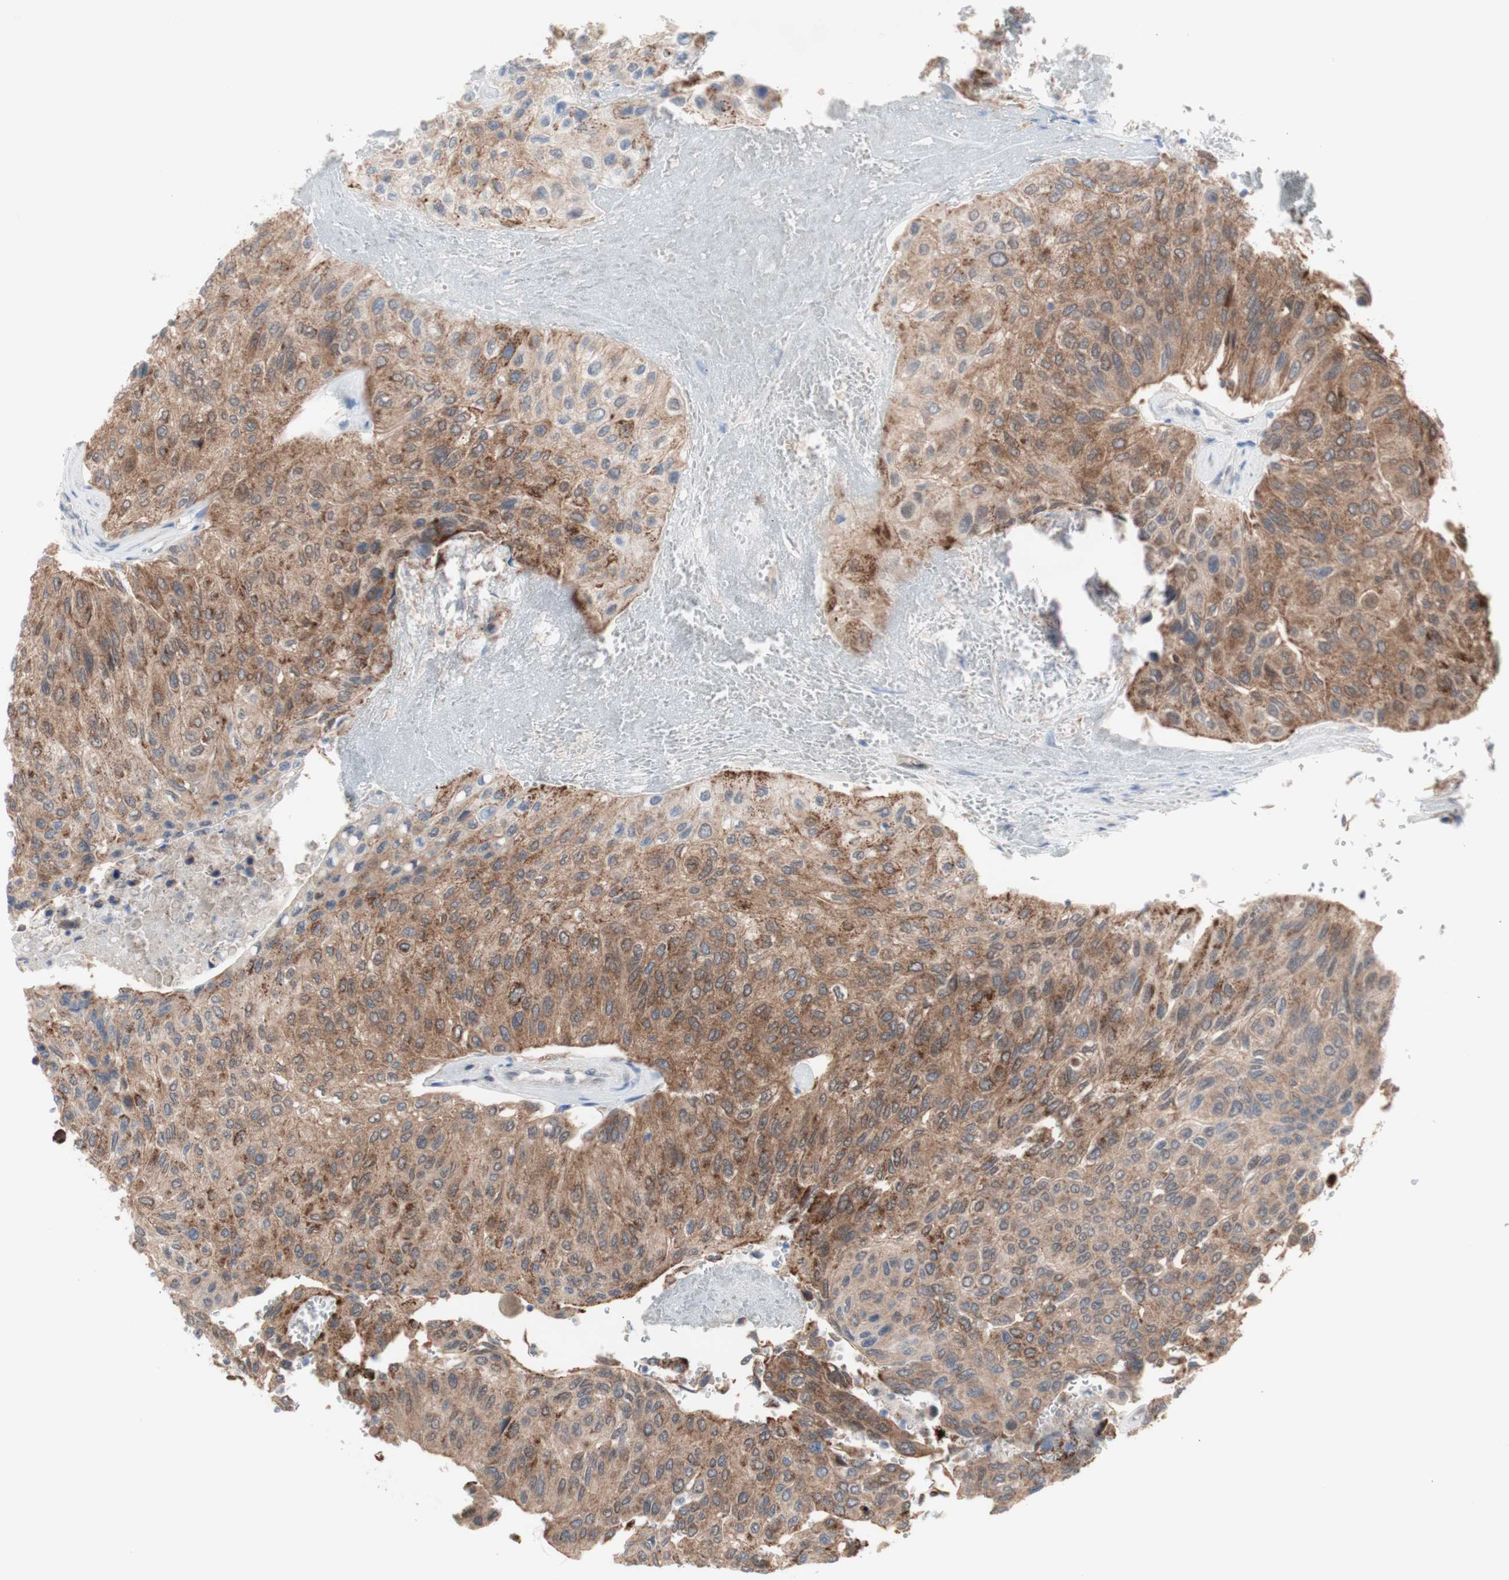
{"staining": {"intensity": "moderate", "quantity": ">75%", "location": "cytoplasmic/membranous"}, "tissue": "urothelial cancer", "cell_type": "Tumor cells", "image_type": "cancer", "snomed": [{"axis": "morphology", "description": "Urothelial carcinoma, High grade"}, {"axis": "topography", "description": "Urinary bladder"}], "caption": "DAB immunohistochemical staining of urothelial cancer reveals moderate cytoplasmic/membranous protein positivity in approximately >75% of tumor cells. Using DAB (brown) and hematoxylin (blue) stains, captured at high magnification using brightfield microscopy.", "gene": "PRMT5", "patient": {"sex": "male", "age": 66}}